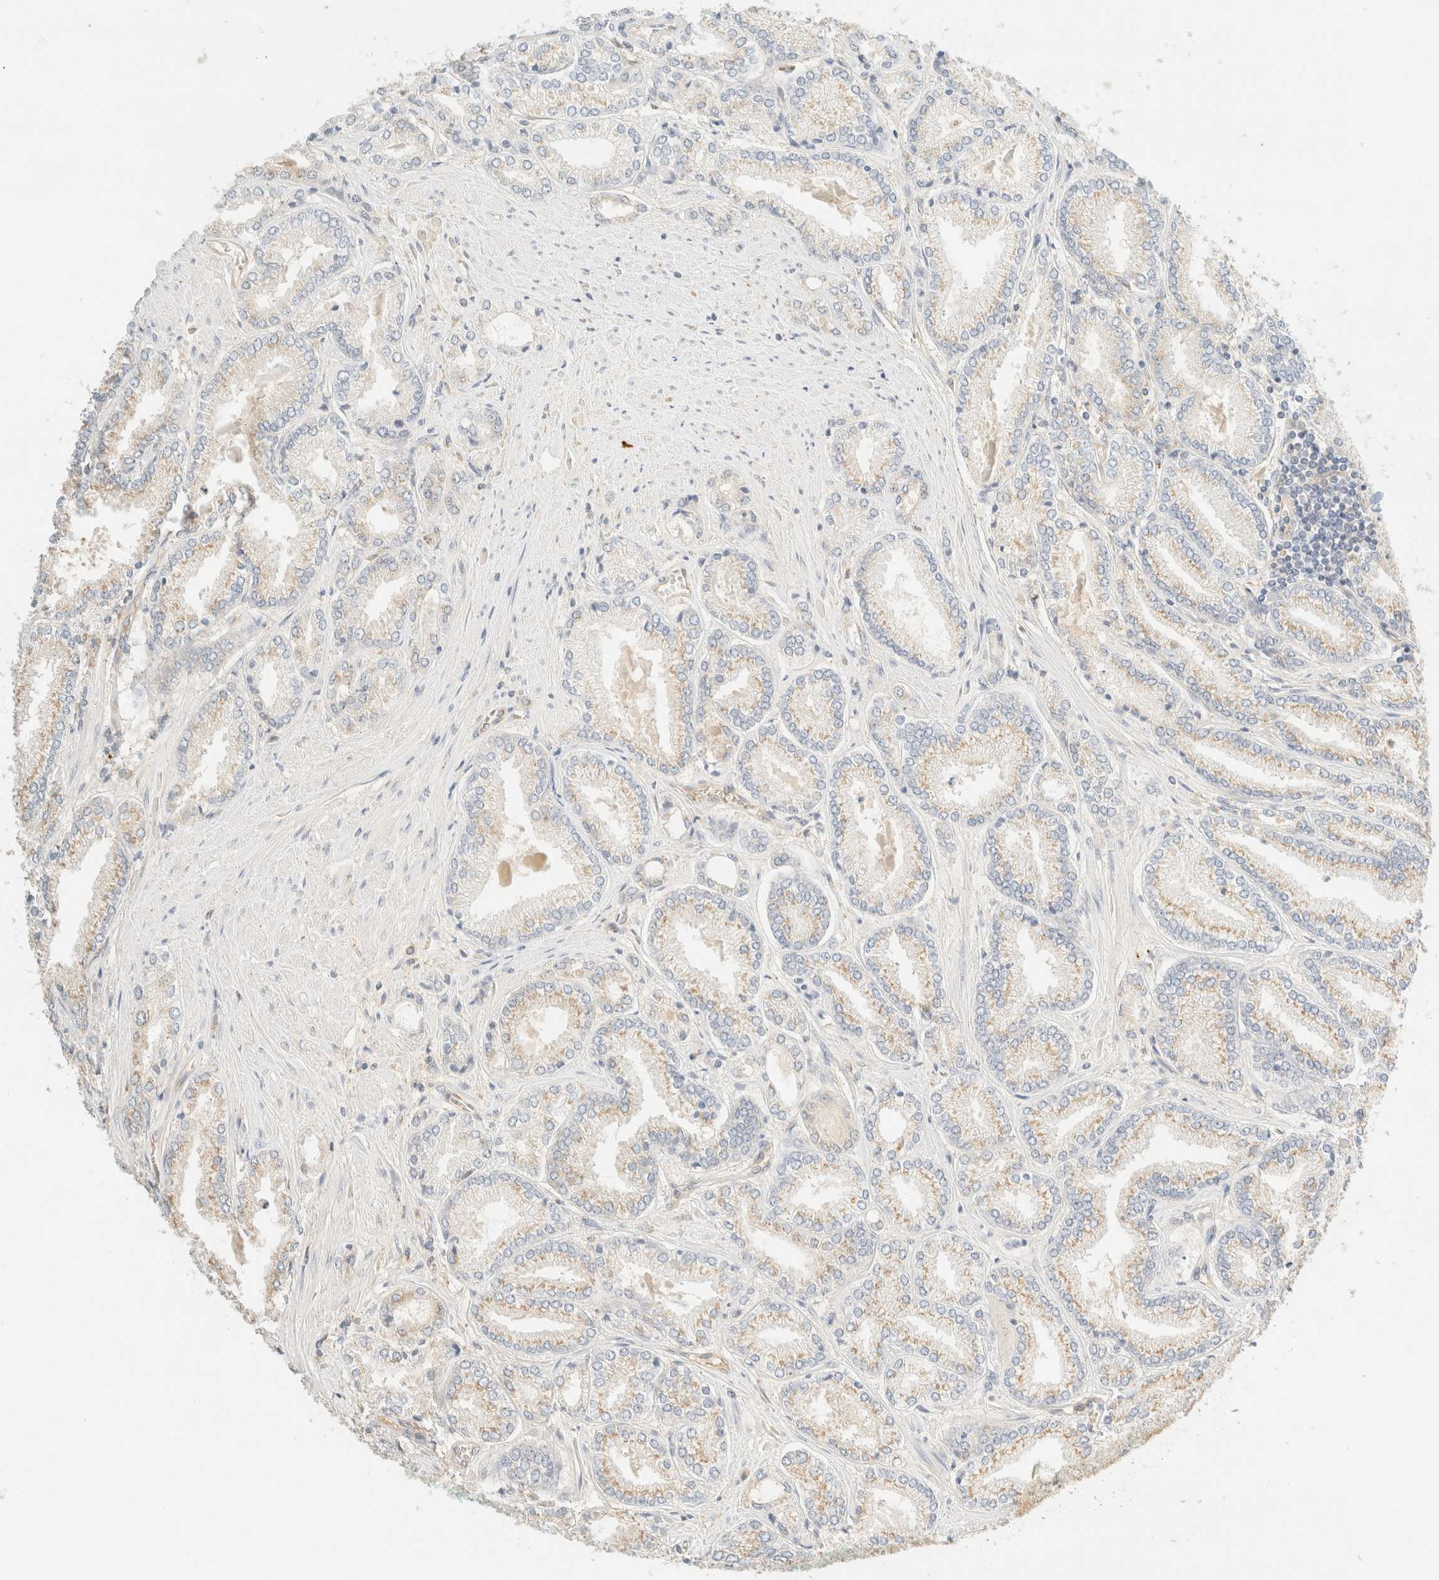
{"staining": {"intensity": "weak", "quantity": "25%-75%", "location": "cytoplasmic/membranous"}, "tissue": "prostate cancer", "cell_type": "Tumor cells", "image_type": "cancer", "snomed": [{"axis": "morphology", "description": "Adenocarcinoma, Low grade"}, {"axis": "topography", "description": "Prostate"}], "caption": "High-power microscopy captured an IHC photomicrograph of prostate cancer, revealing weak cytoplasmic/membranous expression in about 25%-75% of tumor cells.", "gene": "FHOD1", "patient": {"sex": "male", "age": 62}}